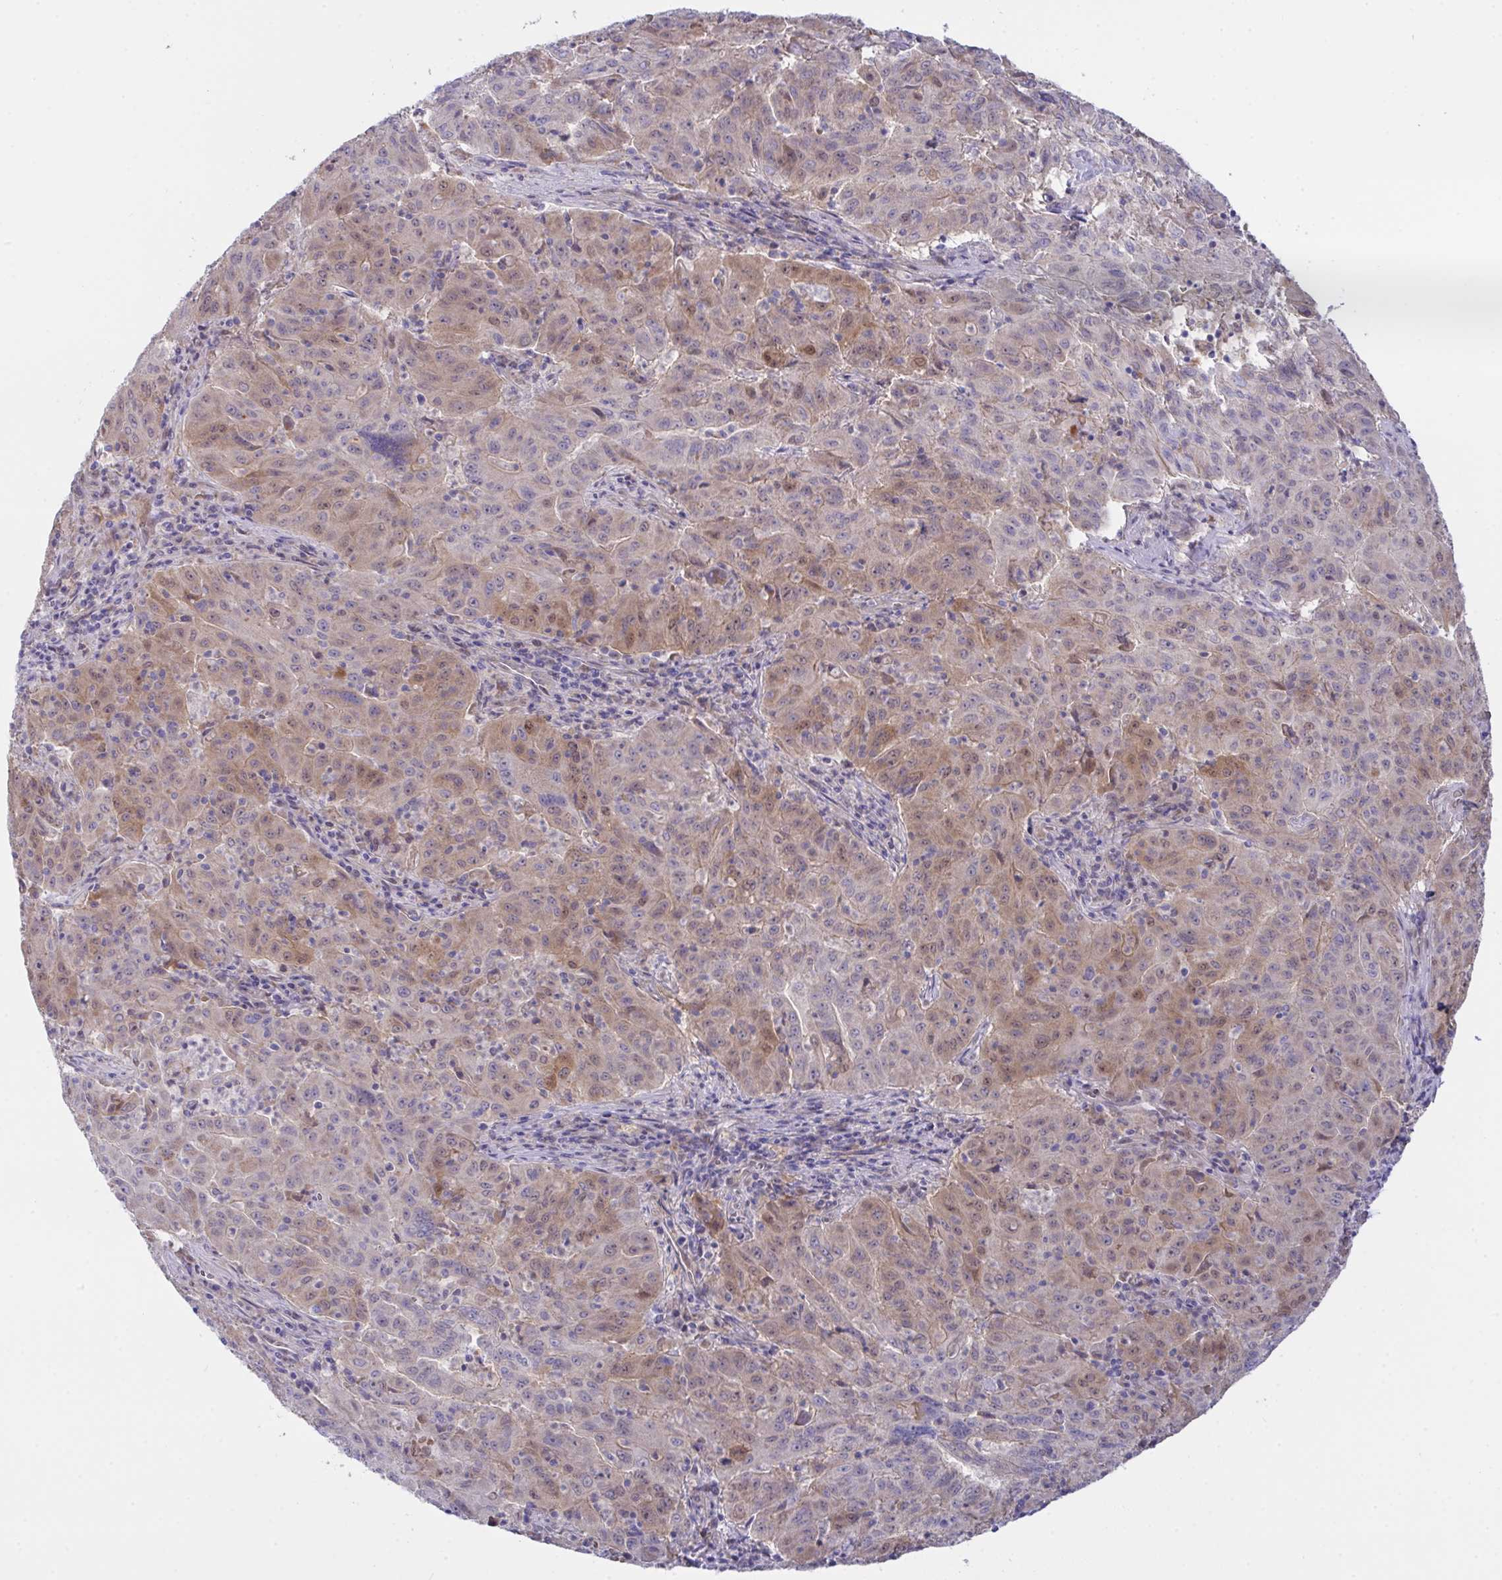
{"staining": {"intensity": "moderate", "quantity": "25%-75%", "location": "cytoplasmic/membranous"}, "tissue": "pancreatic cancer", "cell_type": "Tumor cells", "image_type": "cancer", "snomed": [{"axis": "morphology", "description": "Adenocarcinoma, NOS"}, {"axis": "topography", "description": "Pancreas"}], "caption": "Approximately 25%-75% of tumor cells in pancreatic cancer reveal moderate cytoplasmic/membranous protein staining as visualized by brown immunohistochemical staining.", "gene": "L3HYPDH", "patient": {"sex": "male", "age": 63}}